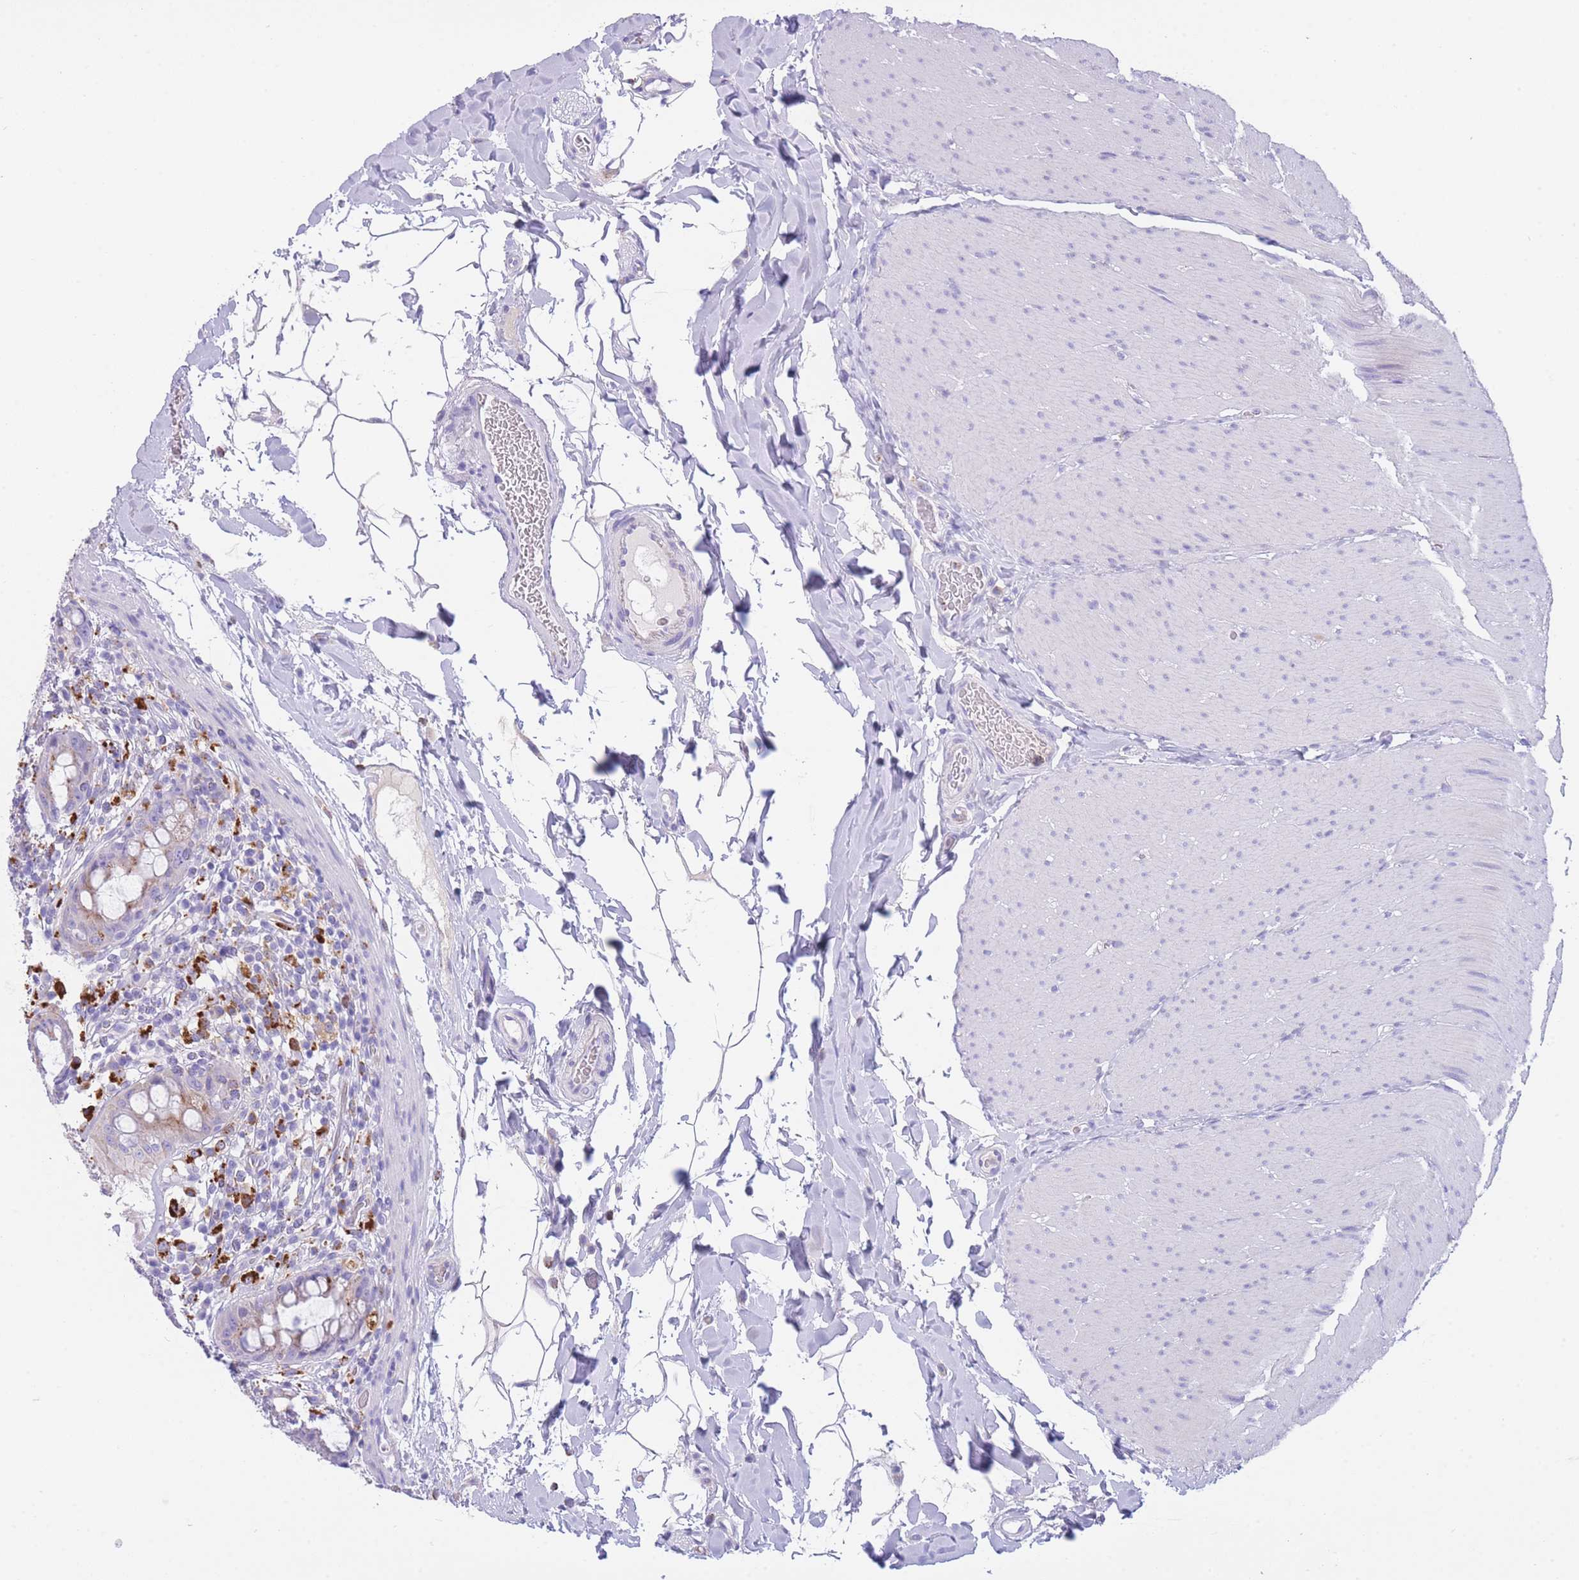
{"staining": {"intensity": "weak", "quantity": "25%-75%", "location": "cytoplasmic/membranous"}, "tissue": "rectum", "cell_type": "Glandular cells", "image_type": "normal", "snomed": [{"axis": "morphology", "description": "Normal tissue, NOS"}, {"axis": "topography", "description": "Rectum"}], "caption": "Weak cytoplasmic/membranous protein staining is present in approximately 25%-75% of glandular cells in rectum. Using DAB (3,3'-diaminobenzidine) (brown) and hematoxylin (blue) stains, captured at high magnification using brightfield microscopy.", "gene": "PLBD1", "patient": {"sex": "female", "age": 57}}